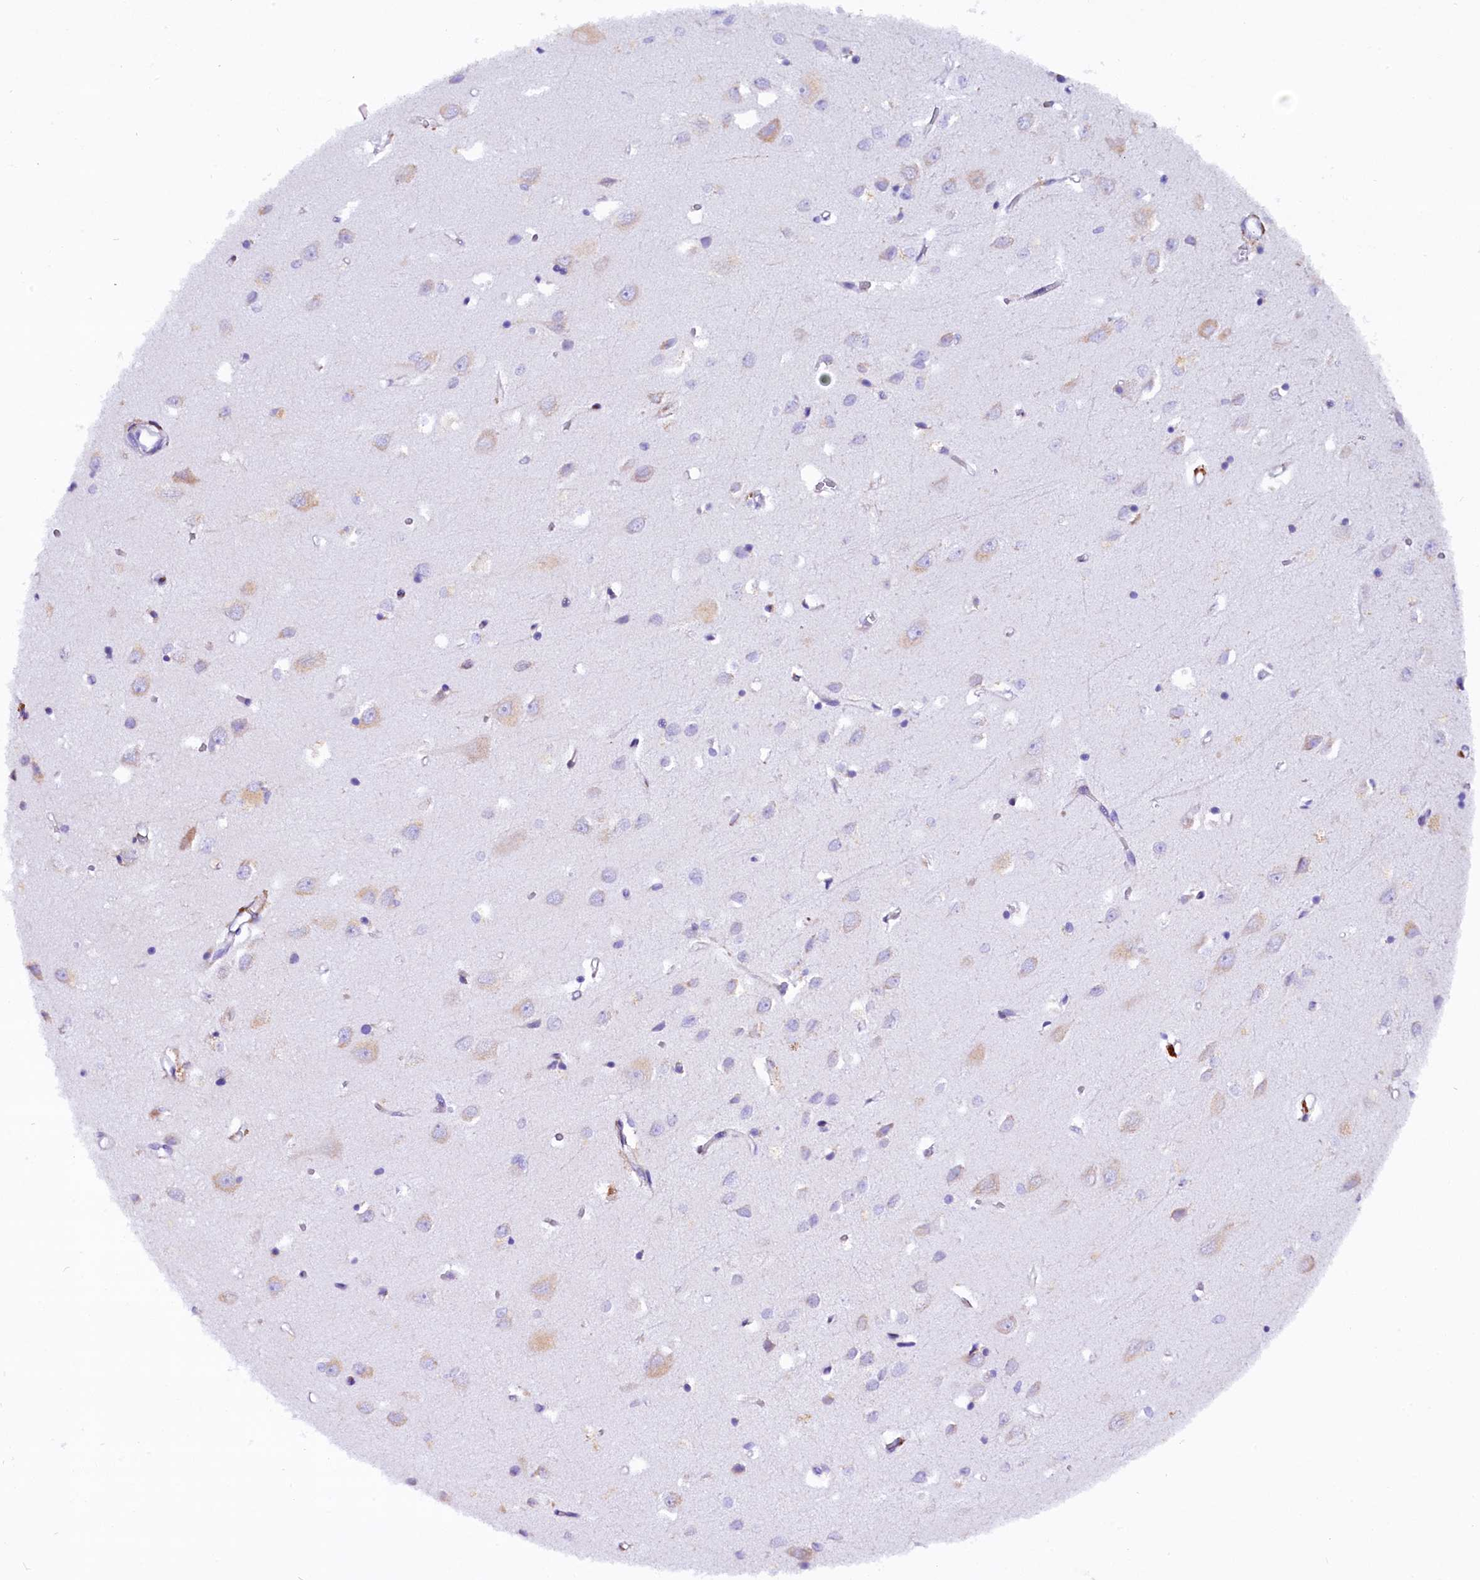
{"staining": {"intensity": "negative", "quantity": "none", "location": "none"}, "tissue": "cerebral cortex", "cell_type": "Endothelial cells", "image_type": "normal", "snomed": [{"axis": "morphology", "description": "Normal tissue, NOS"}, {"axis": "topography", "description": "Cerebral cortex"}], "caption": "Human cerebral cortex stained for a protein using immunohistochemistry (IHC) demonstrates no expression in endothelial cells.", "gene": "CMTR2", "patient": {"sex": "female", "age": 64}}